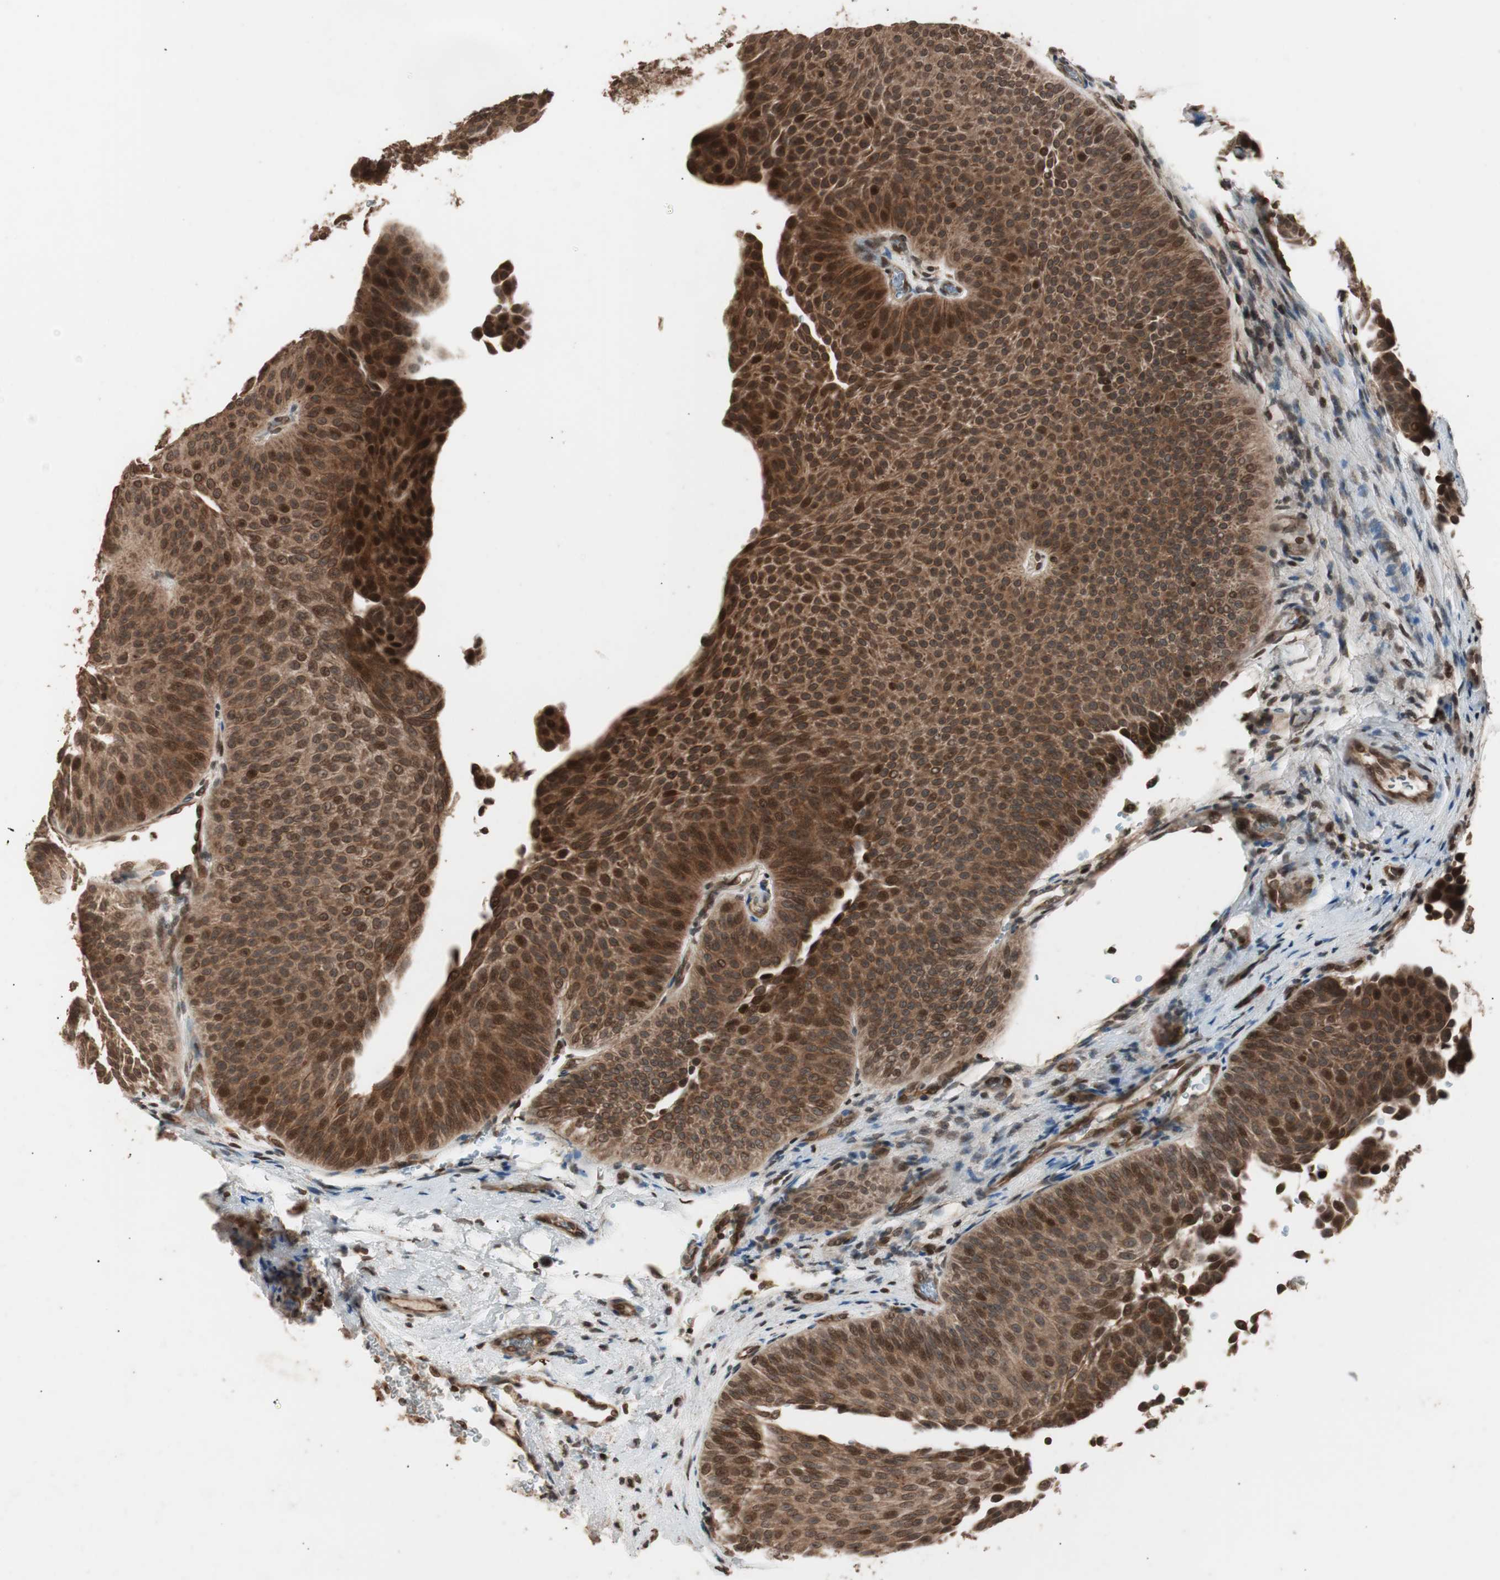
{"staining": {"intensity": "strong", "quantity": ">75%", "location": "cytoplasmic/membranous,nuclear"}, "tissue": "urothelial cancer", "cell_type": "Tumor cells", "image_type": "cancer", "snomed": [{"axis": "morphology", "description": "Urothelial carcinoma, Low grade"}, {"axis": "topography", "description": "Urinary bladder"}], "caption": "Protein expression by immunohistochemistry shows strong cytoplasmic/membranous and nuclear positivity in about >75% of tumor cells in urothelial cancer.", "gene": "ZFC3H1", "patient": {"sex": "female", "age": 60}}